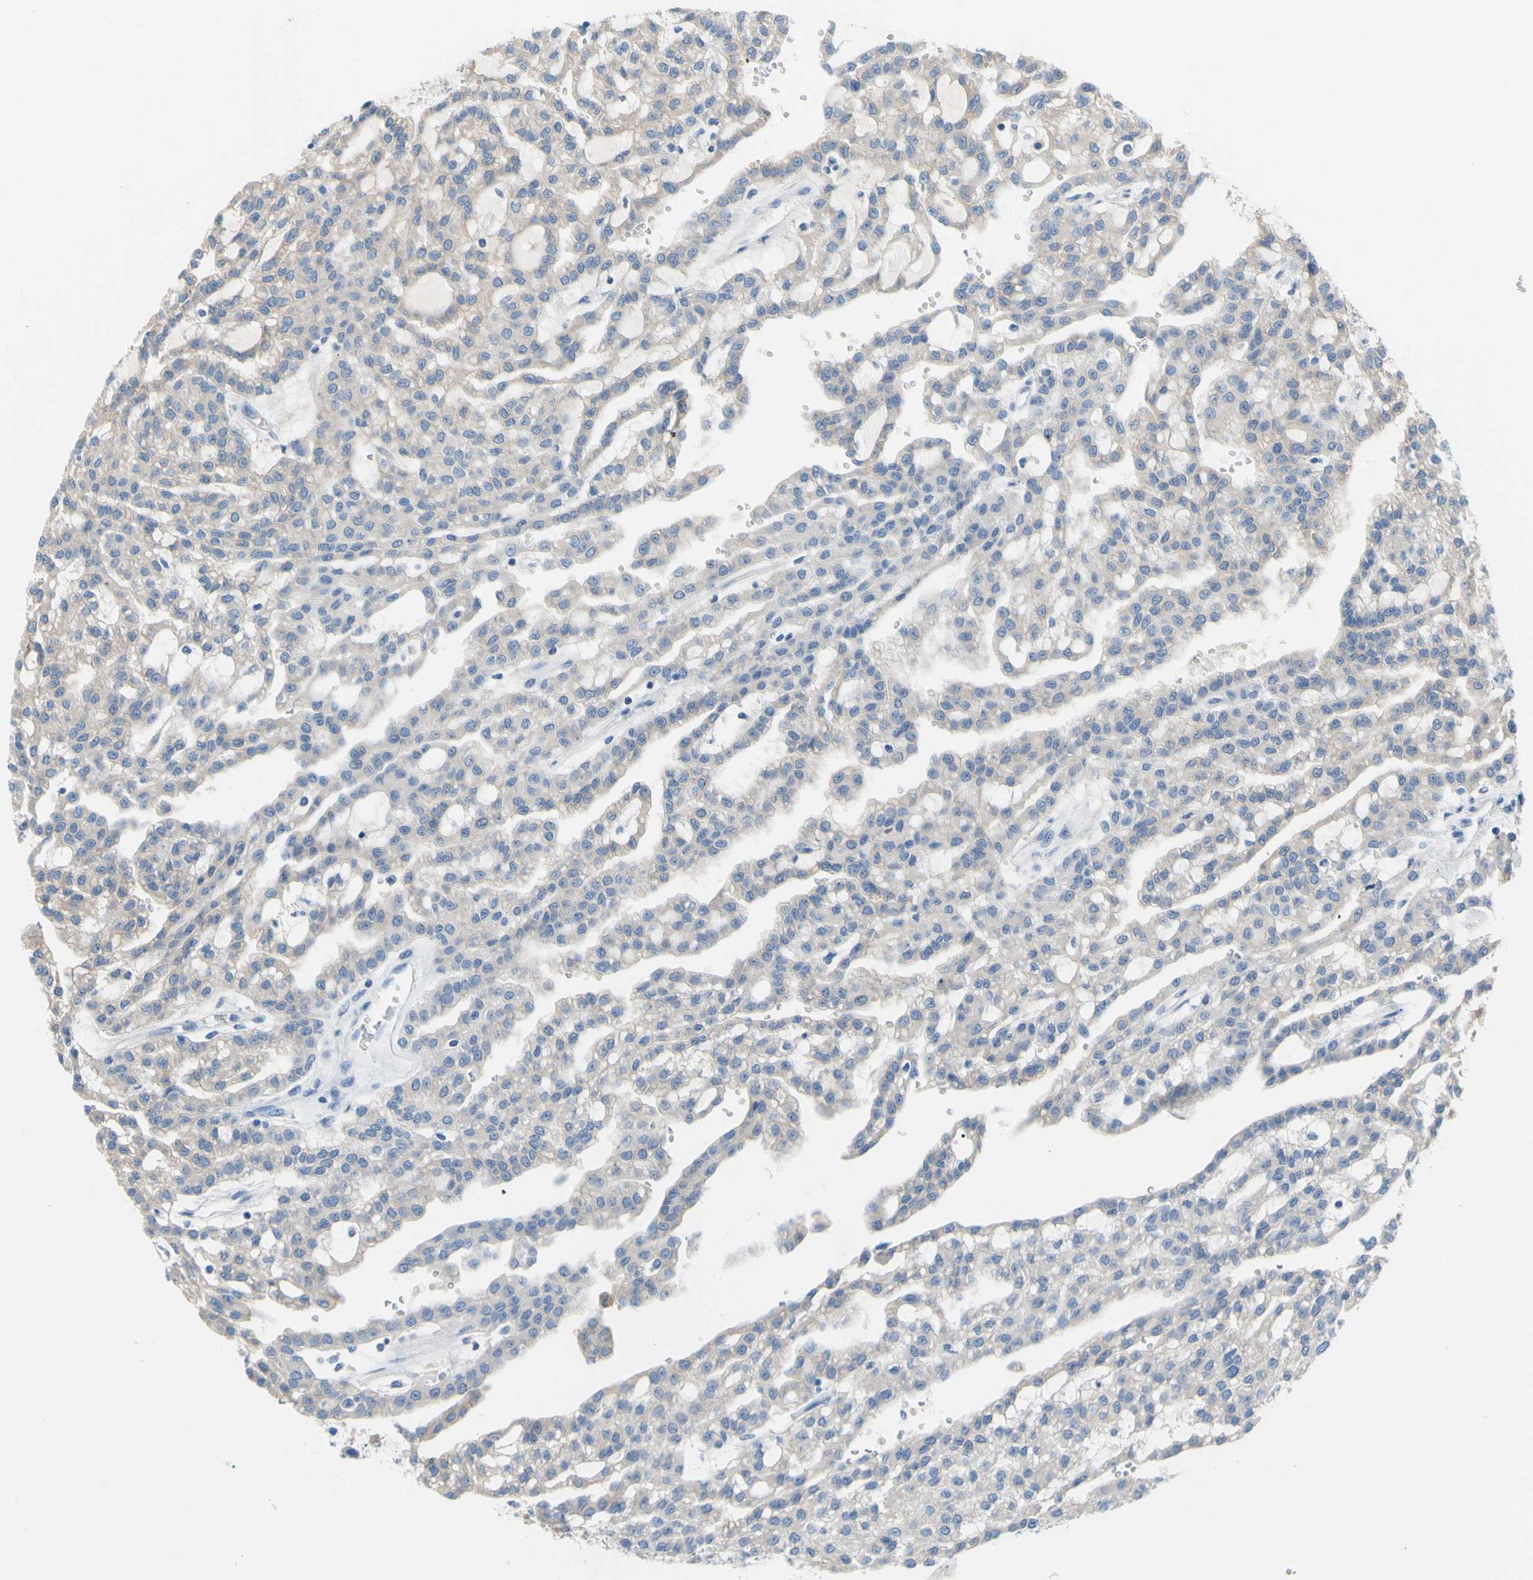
{"staining": {"intensity": "negative", "quantity": "none", "location": "none"}, "tissue": "renal cancer", "cell_type": "Tumor cells", "image_type": "cancer", "snomed": [{"axis": "morphology", "description": "Adenocarcinoma, NOS"}, {"axis": "topography", "description": "Kidney"}], "caption": "The photomicrograph exhibits no significant positivity in tumor cells of renal cancer (adenocarcinoma).", "gene": "TMEM59L", "patient": {"sex": "male", "age": 63}}